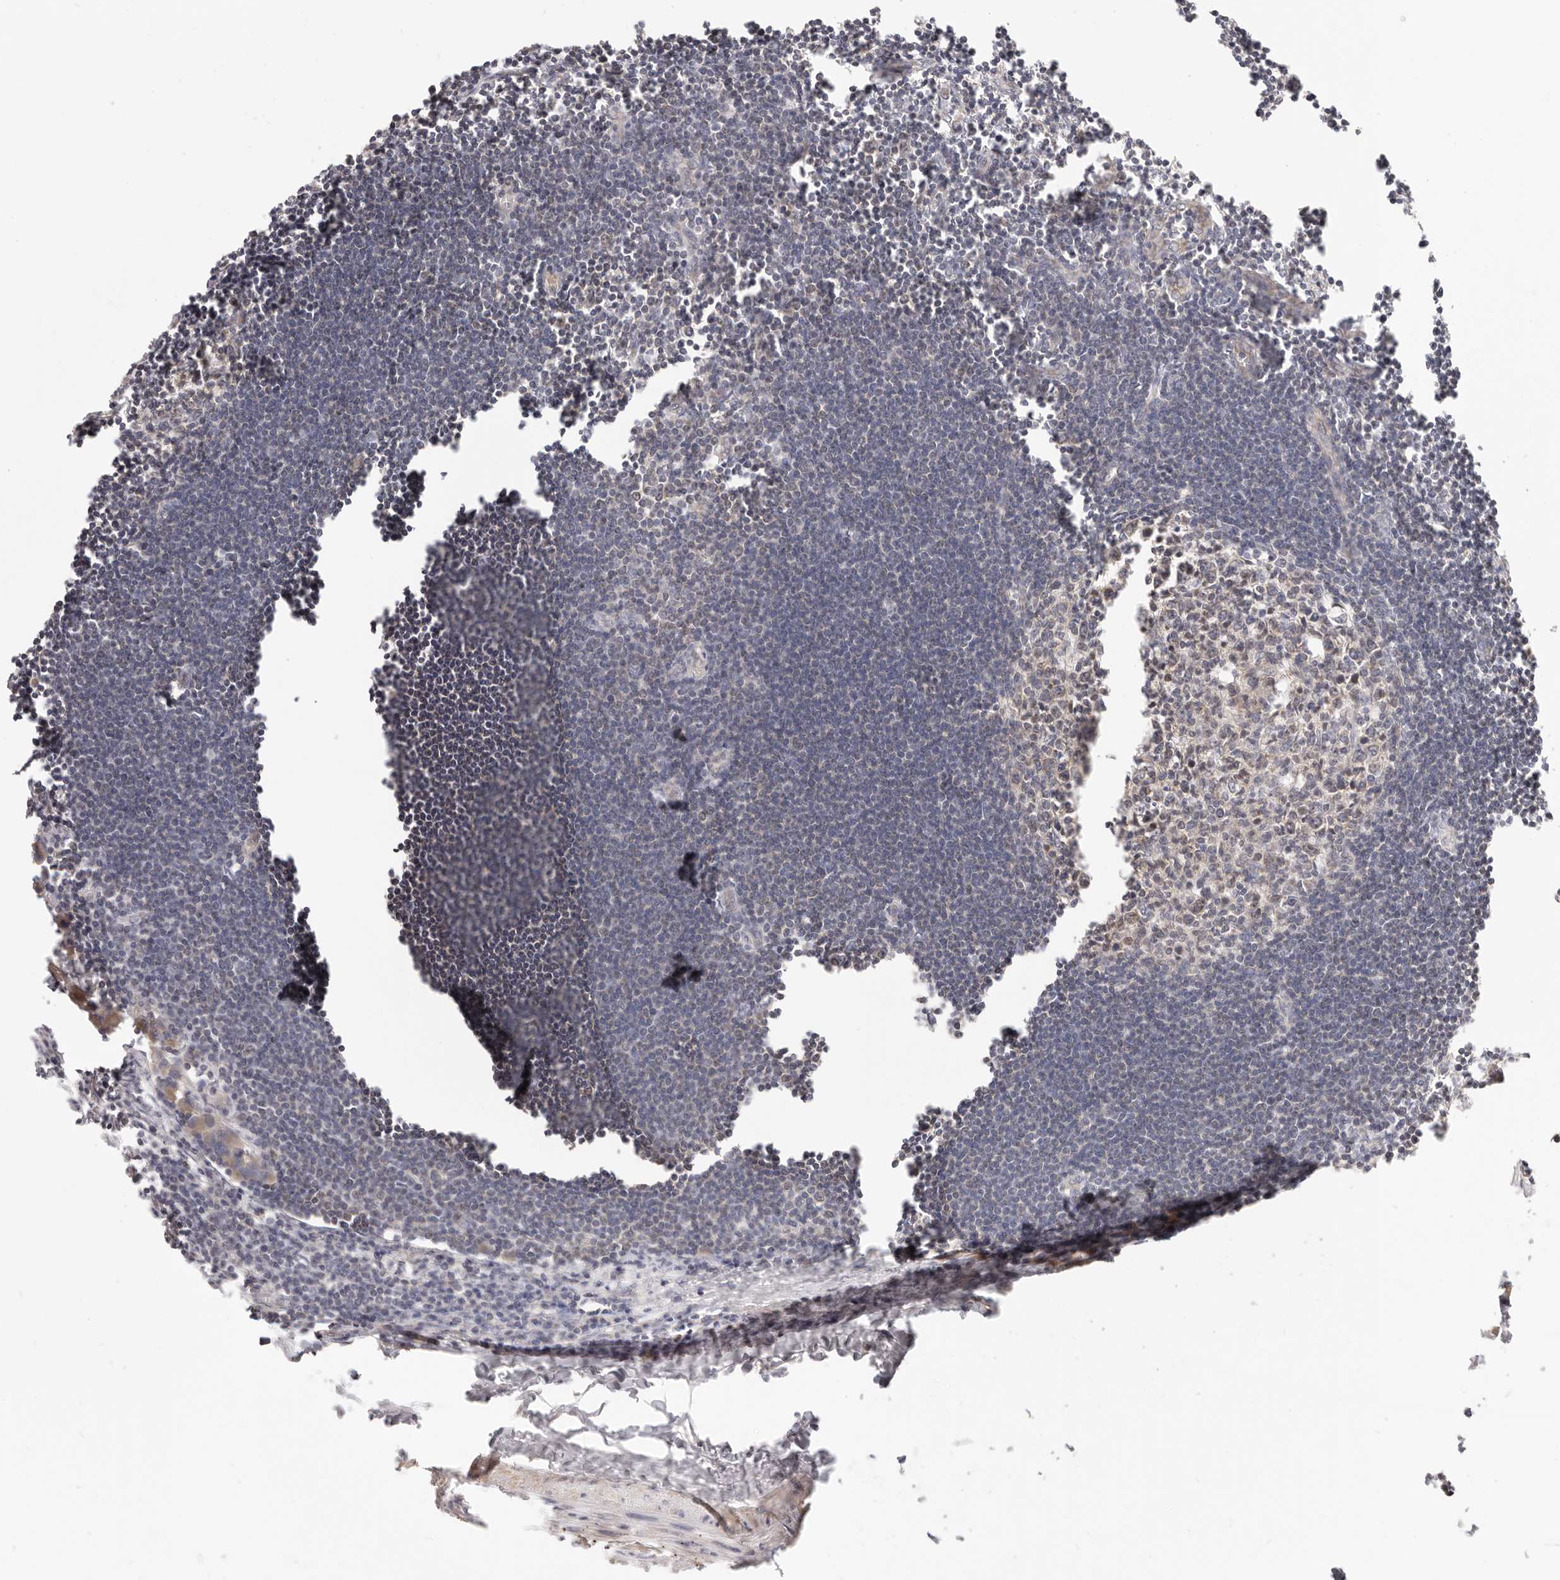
{"staining": {"intensity": "weak", "quantity": "<25%", "location": "cytoplasmic/membranous"}, "tissue": "lymph node", "cell_type": "Germinal center cells", "image_type": "normal", "snomed": [{"axis": "morphology", "description": "Normal tissue, NOS"}, {"axis": "morphology", "description": "Malignant melanoma, Metastatic site"}, {"axis": "topography", "description": "Lymph node"}], "caption": "This is an immunohistochemistry (IHC) histopathology image of unremarkable human lymph node. There is no expression in germinal center cells.", "gene": "KCMF1", "patient": {"sex": "male", "age": 41}}